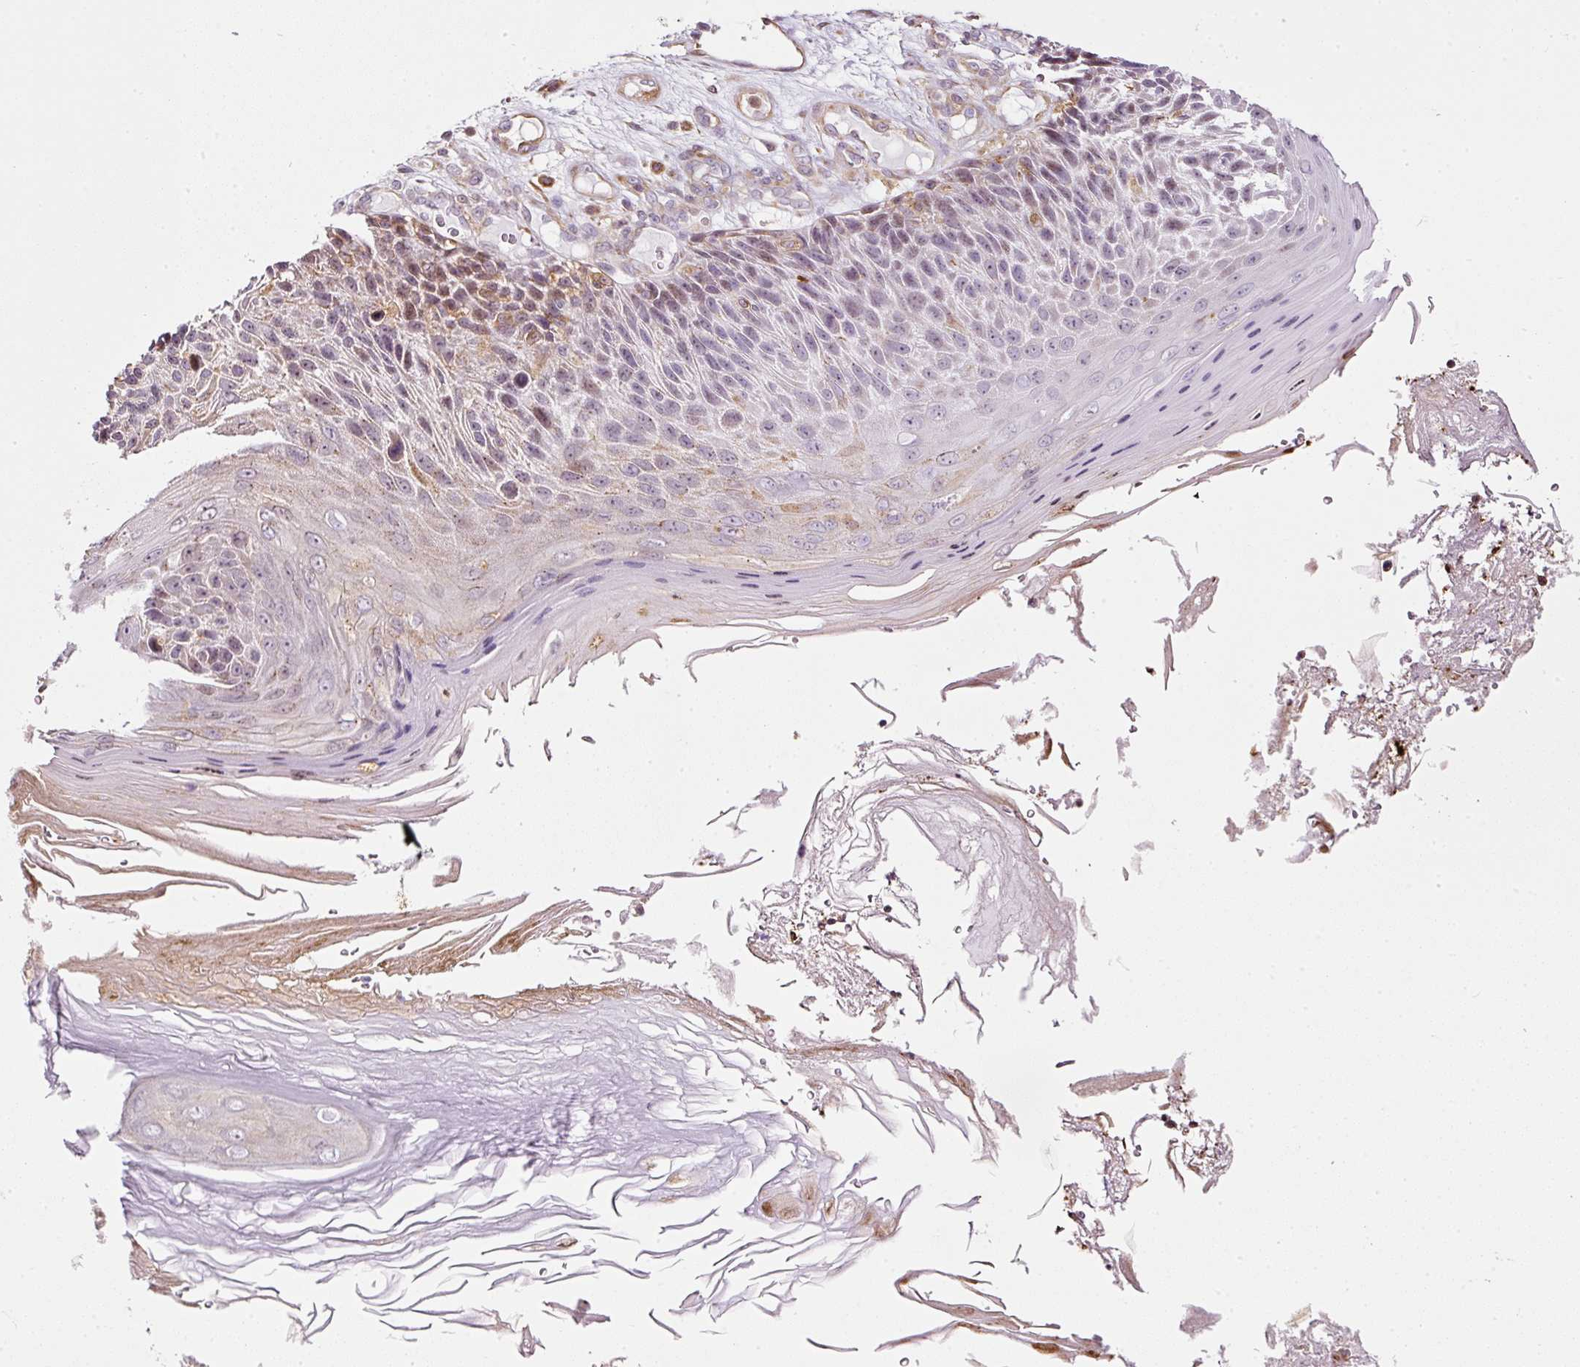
{"staining": {"intensity": "weak", "quantity": "<25%", "location": "cytoplasmic/membranous,nuclear"}, "tissue": "skin cancer", "cell_type": "Tumor cells", "image_type": "cancer", "snomed": [{"axis": "morphology", "description": "Squamous cell carcinoma, NOS"}, {"axis": "topography", "description": "Skin"}], "caption": "DAB (3,3'-diaminobenzidine) immunohistochemical staining of skin cancer (squamous cell carcinoma) demonstrates no significant expression in tumor cells. The staining is performed using DAB (3,3'-diaminobenzidine) brown chromogen with nuclei counter-stained in using hematoxylin.", "gene": "SCNM1", "patient": {"sex": "female", "age": 88}}